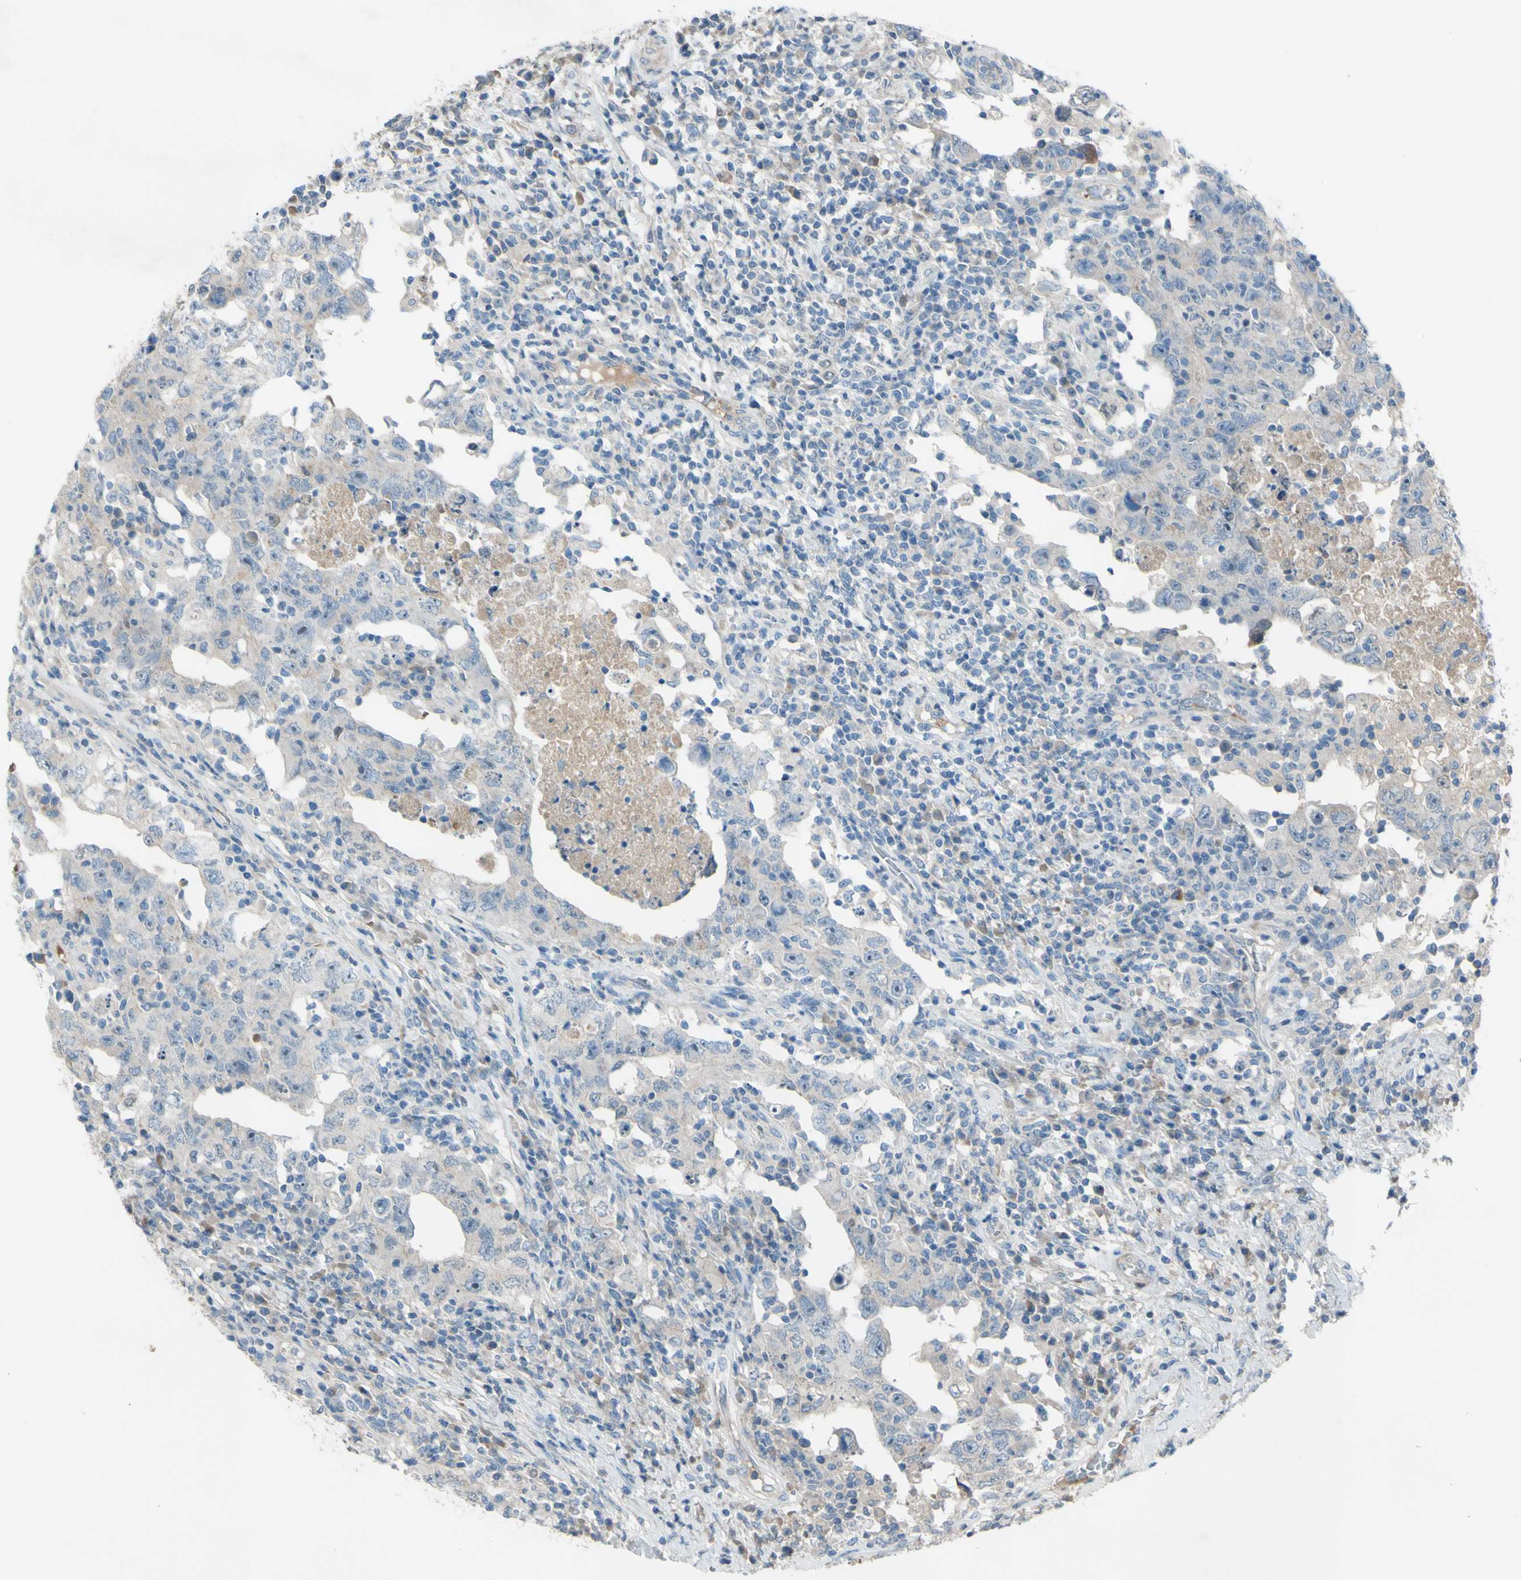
{"staining": {"intensity": "negative", "quantity": "none", "location": "none"}, "tissue": "testis cancer", "cell_type": "Tumor cells", "image_type": "cancer", "snomed": [{"axis": "morphology", "description": "Carcinoma, Embryonal, NOS"}, {"axis": "topography", "description": "Testis"}], "caption": "Human testis cancer (embryonal carcinoma) stained for a protein using immunohistochemistry (IHC) exhibits no staining in tumor cells.", "gene": "ATRN", "patient": {"sex": "male", "age": 26}}